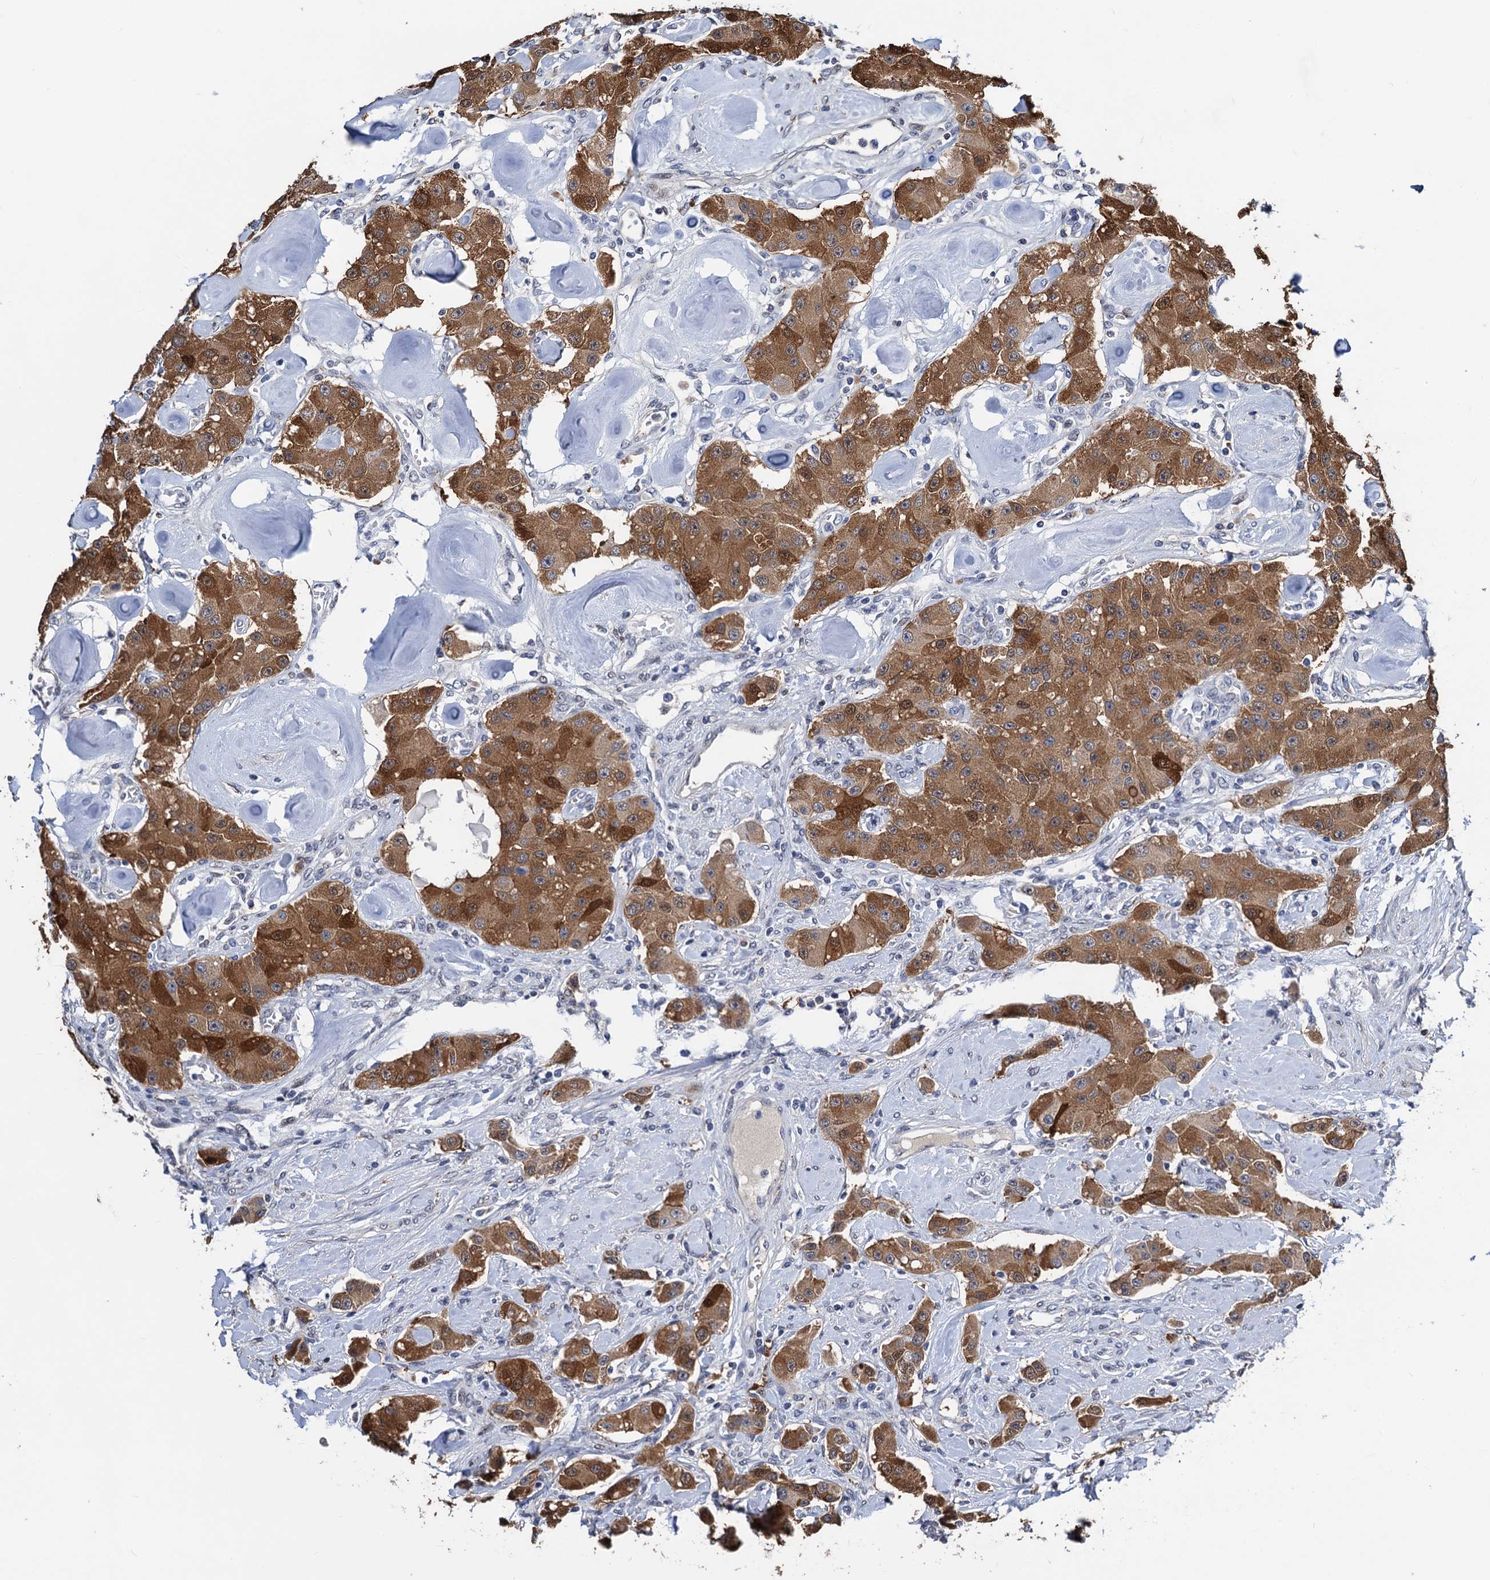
{"staining": {"intensity": "moderate", "quantity": ">75%", "location": "cytoplasmic/membranous"}, "tissue": "carcinoid", "cell_type": "Tumor cells", "image_type": "cancer", "snomed": [{"axis": "morphology", "description": "Carcinoid, malignant, NOS"}, {"axis": "topography", "description": "Pancreas"}], "caption": "High-magnification brightfield microscopy of carcinoid stained with DAB (3,3'-diaminobenzidine) (brown) and counterstained with hematoxylin (blue). tumor cells exhibit moderate cytoplasmic/membranous staining is present in about>75% of cells.", "gene": "FAM222A", "patient": {"sex": "male", "age": 41}}